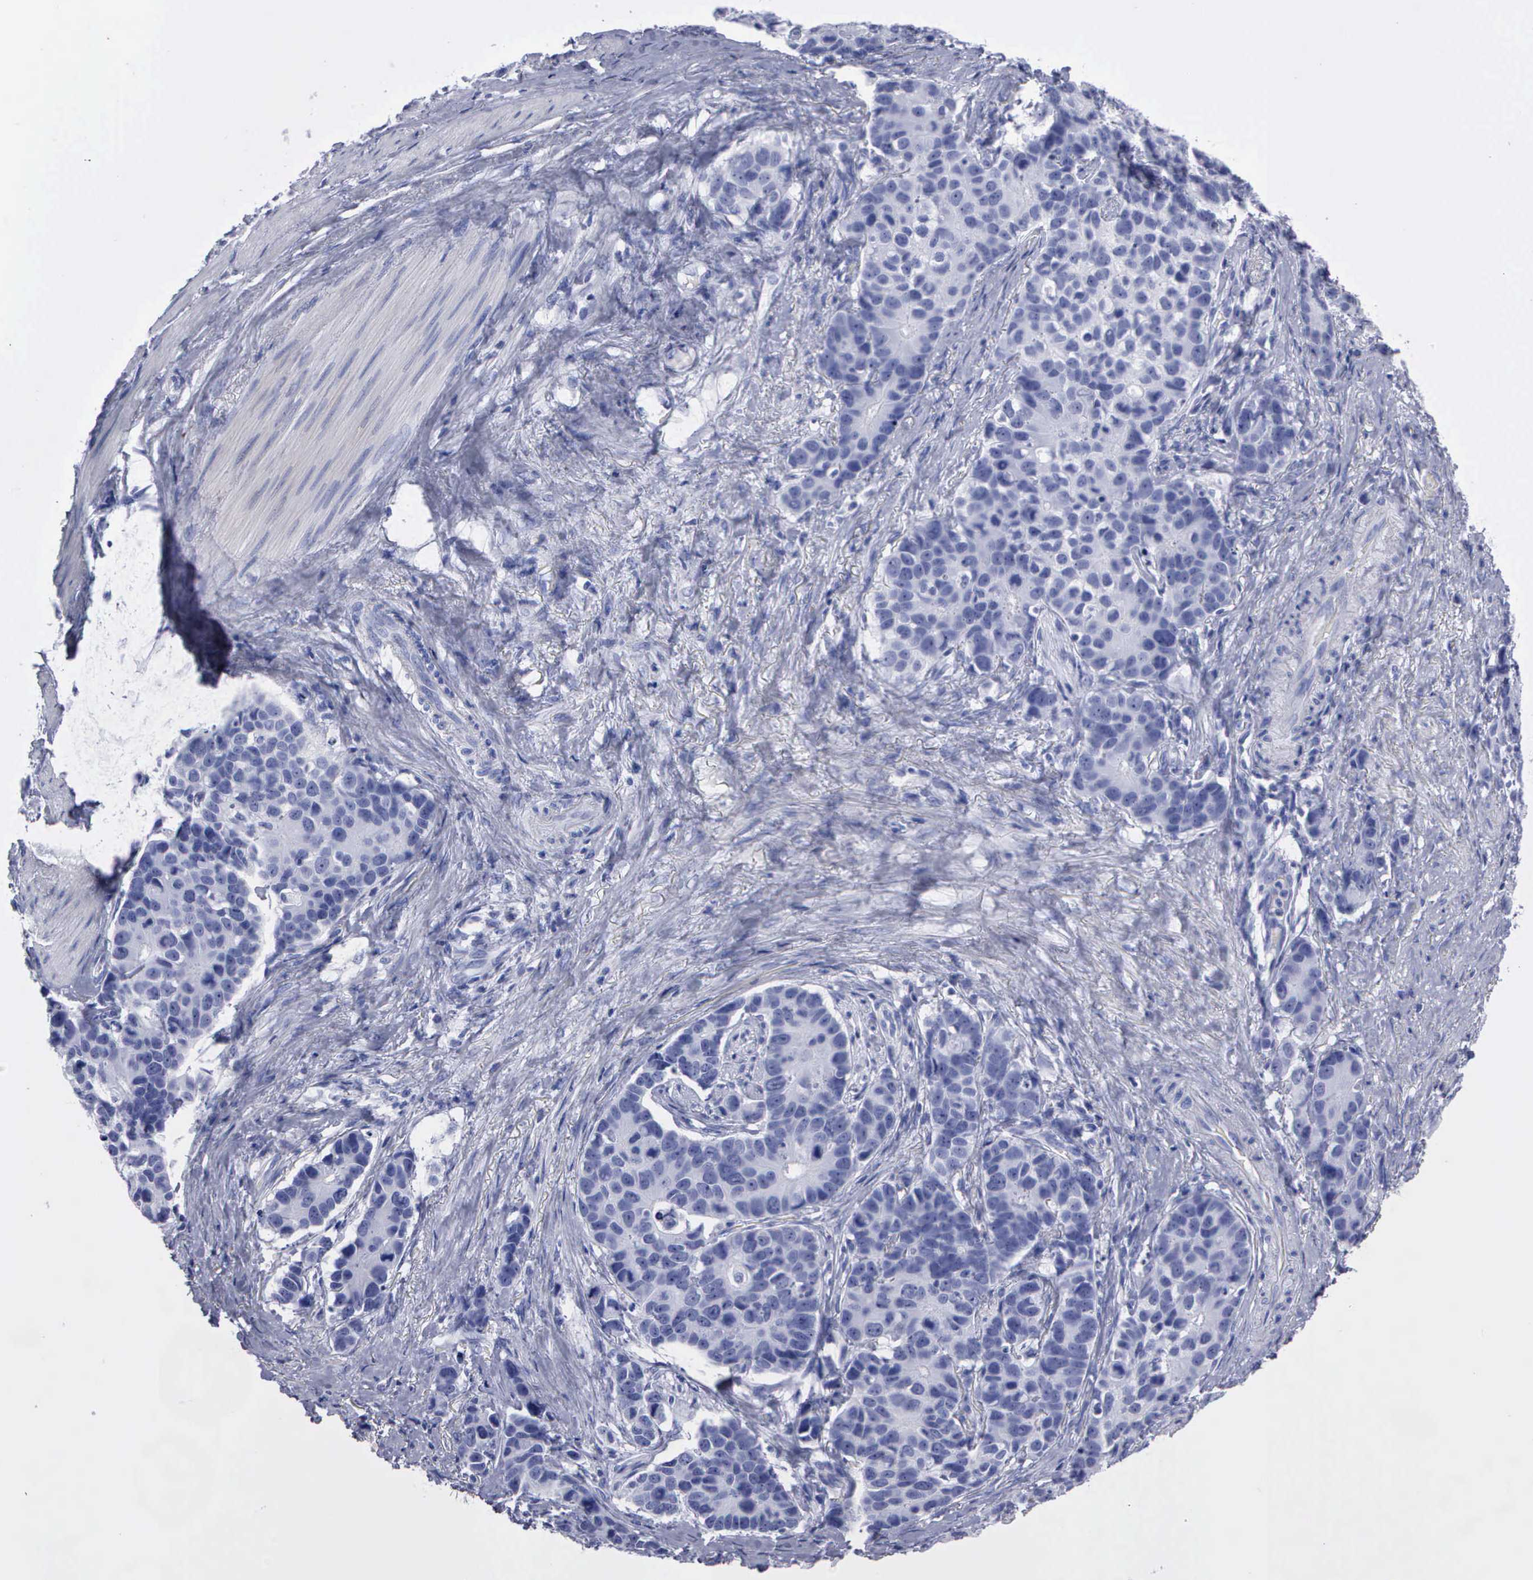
{"staining": {"intensity": "negative", "quantity": "none", "location": "none"}, "tissue": "stomach cancer", "cell_type": "Tumor cells", "image_type": "cancer", "snomed": [{"axis": "morphology", "description": "Adenocarcinoma, NOS"}, {"axis": "topography", "description": "Stomach, upper"}], "caption": "Protein analysis of stomach adenocarcinoma shows no significant staining in tumor cells. The staining is performed using DAB (3,3'-diaminobenzidine) brown chromogen with nuclei counter-stained in using hematoxylin.", "gene": "CYP19A1", "patient": {"sex": "male", "age": 71}}